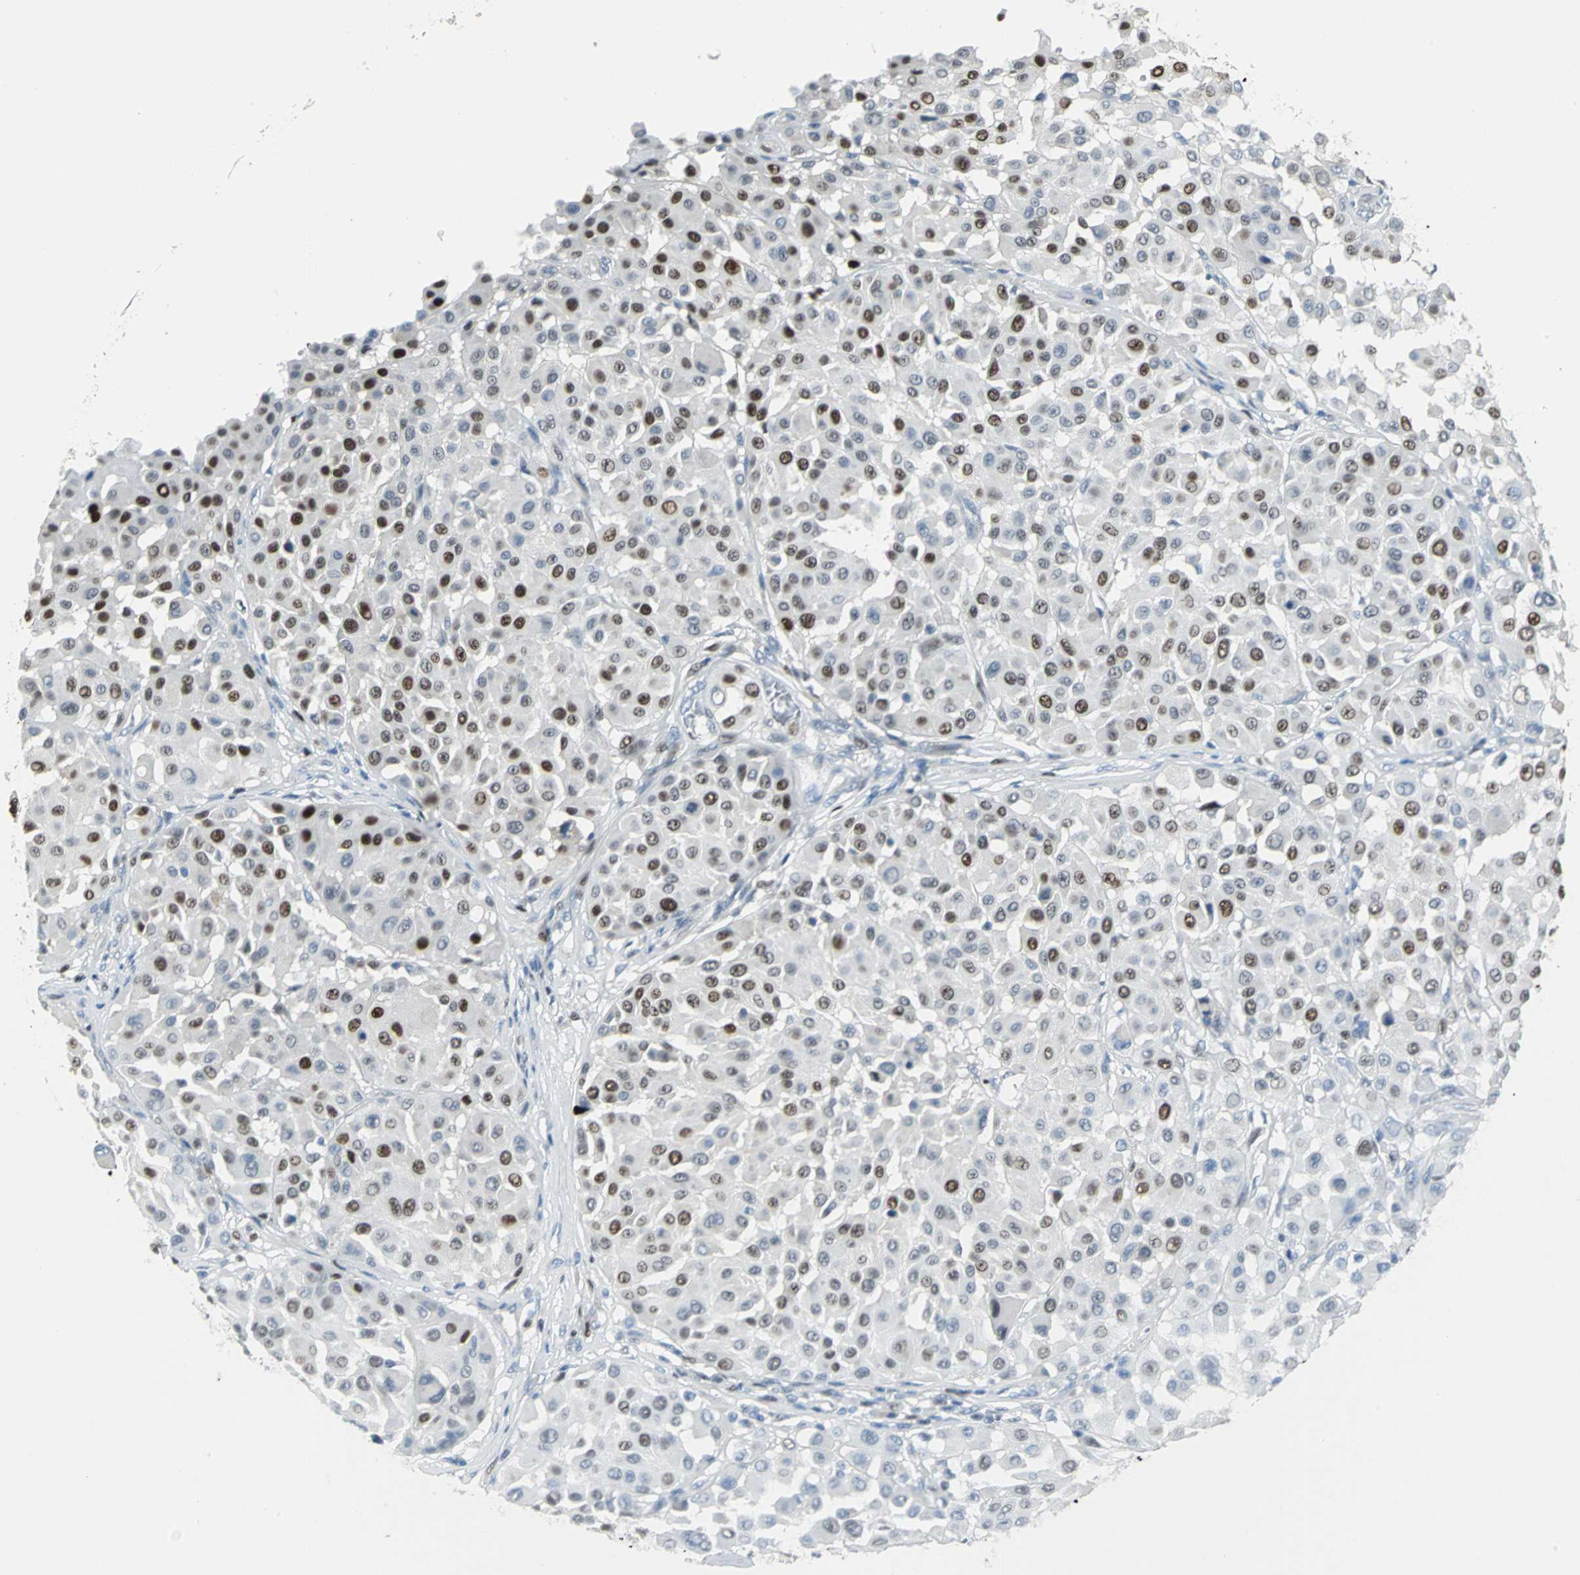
{"staining": {"intensity": "moderate", "quantity": "<25%", "location": "nuclear"}, "tissue": "melanoma", "cell_type": "Tumor cells", "image_type": "cancer", "snomed": [{"axis": "morphology", "description": "Malignant melanoma, Metastatic site"}, {"axis": "topography", "description": "Soft tissue"}], "caption": "This is an image of IHC staining of melanoma, which shows moderate staining in the nuclear of tumor cells.", "gene": "MCM3", "patient": {"sex": "male", "age": 41}}